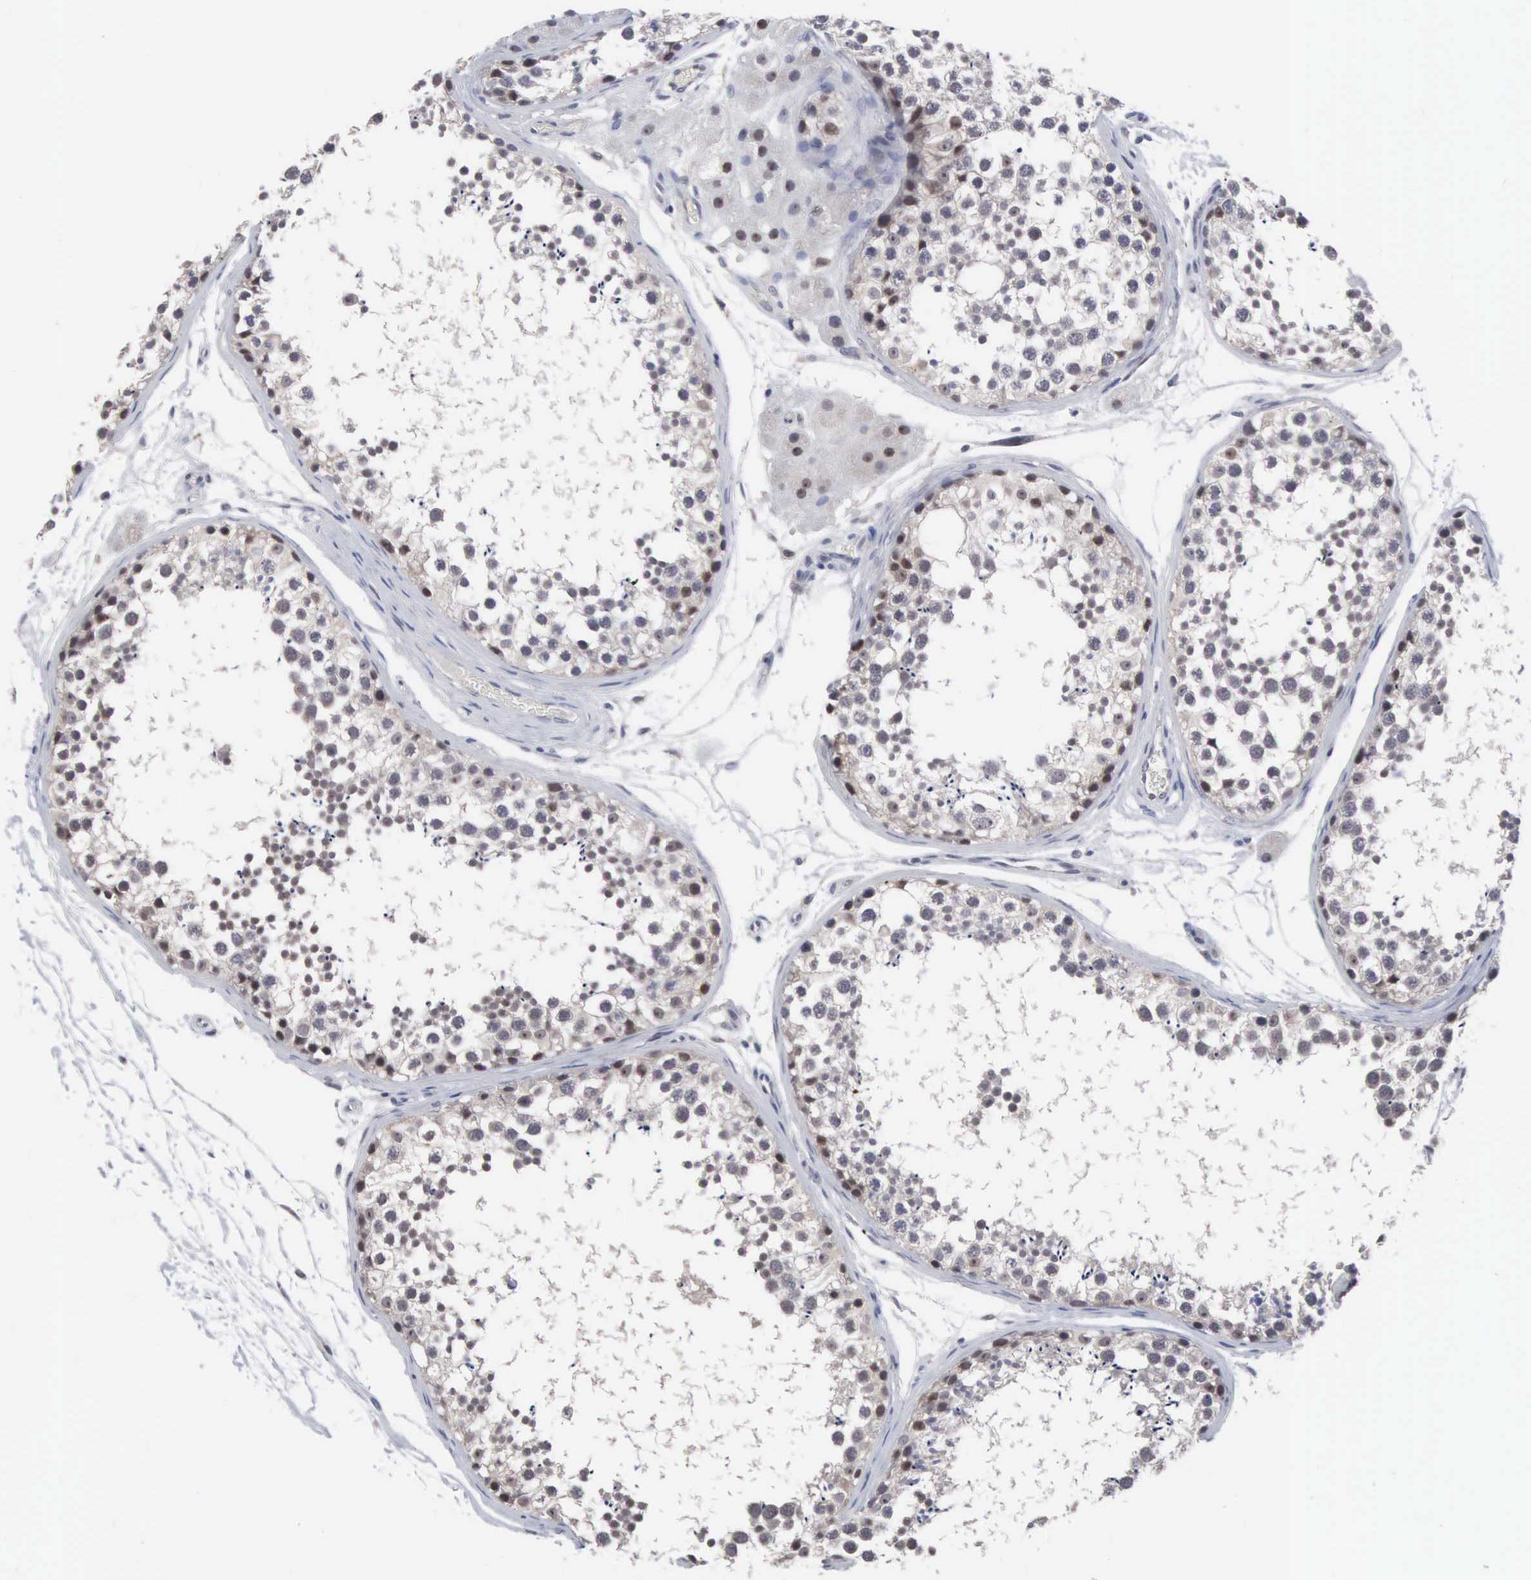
{"staining": {"intensity": "moderate", "quantity": "25%-75%", "location": "nuclear"}, "tissue": "testis", "cell_type": "Cells in seminiferous ducts", "image_type": "normal", "snomed": [{"axis": "morphology", "description": "Normal tissue, NOS"}, {"axis": "topography", "description": "Testis"}], "caption": "Immunohistochemistry micrograph of benign human testis stained for a protein (brown), which reveals medium levels of moderate nuclear staining in about 25%-75% of cells in seminiferous ducts.", "gene": "ACOT4", "patient": {"sex": "male", "age": 57}}